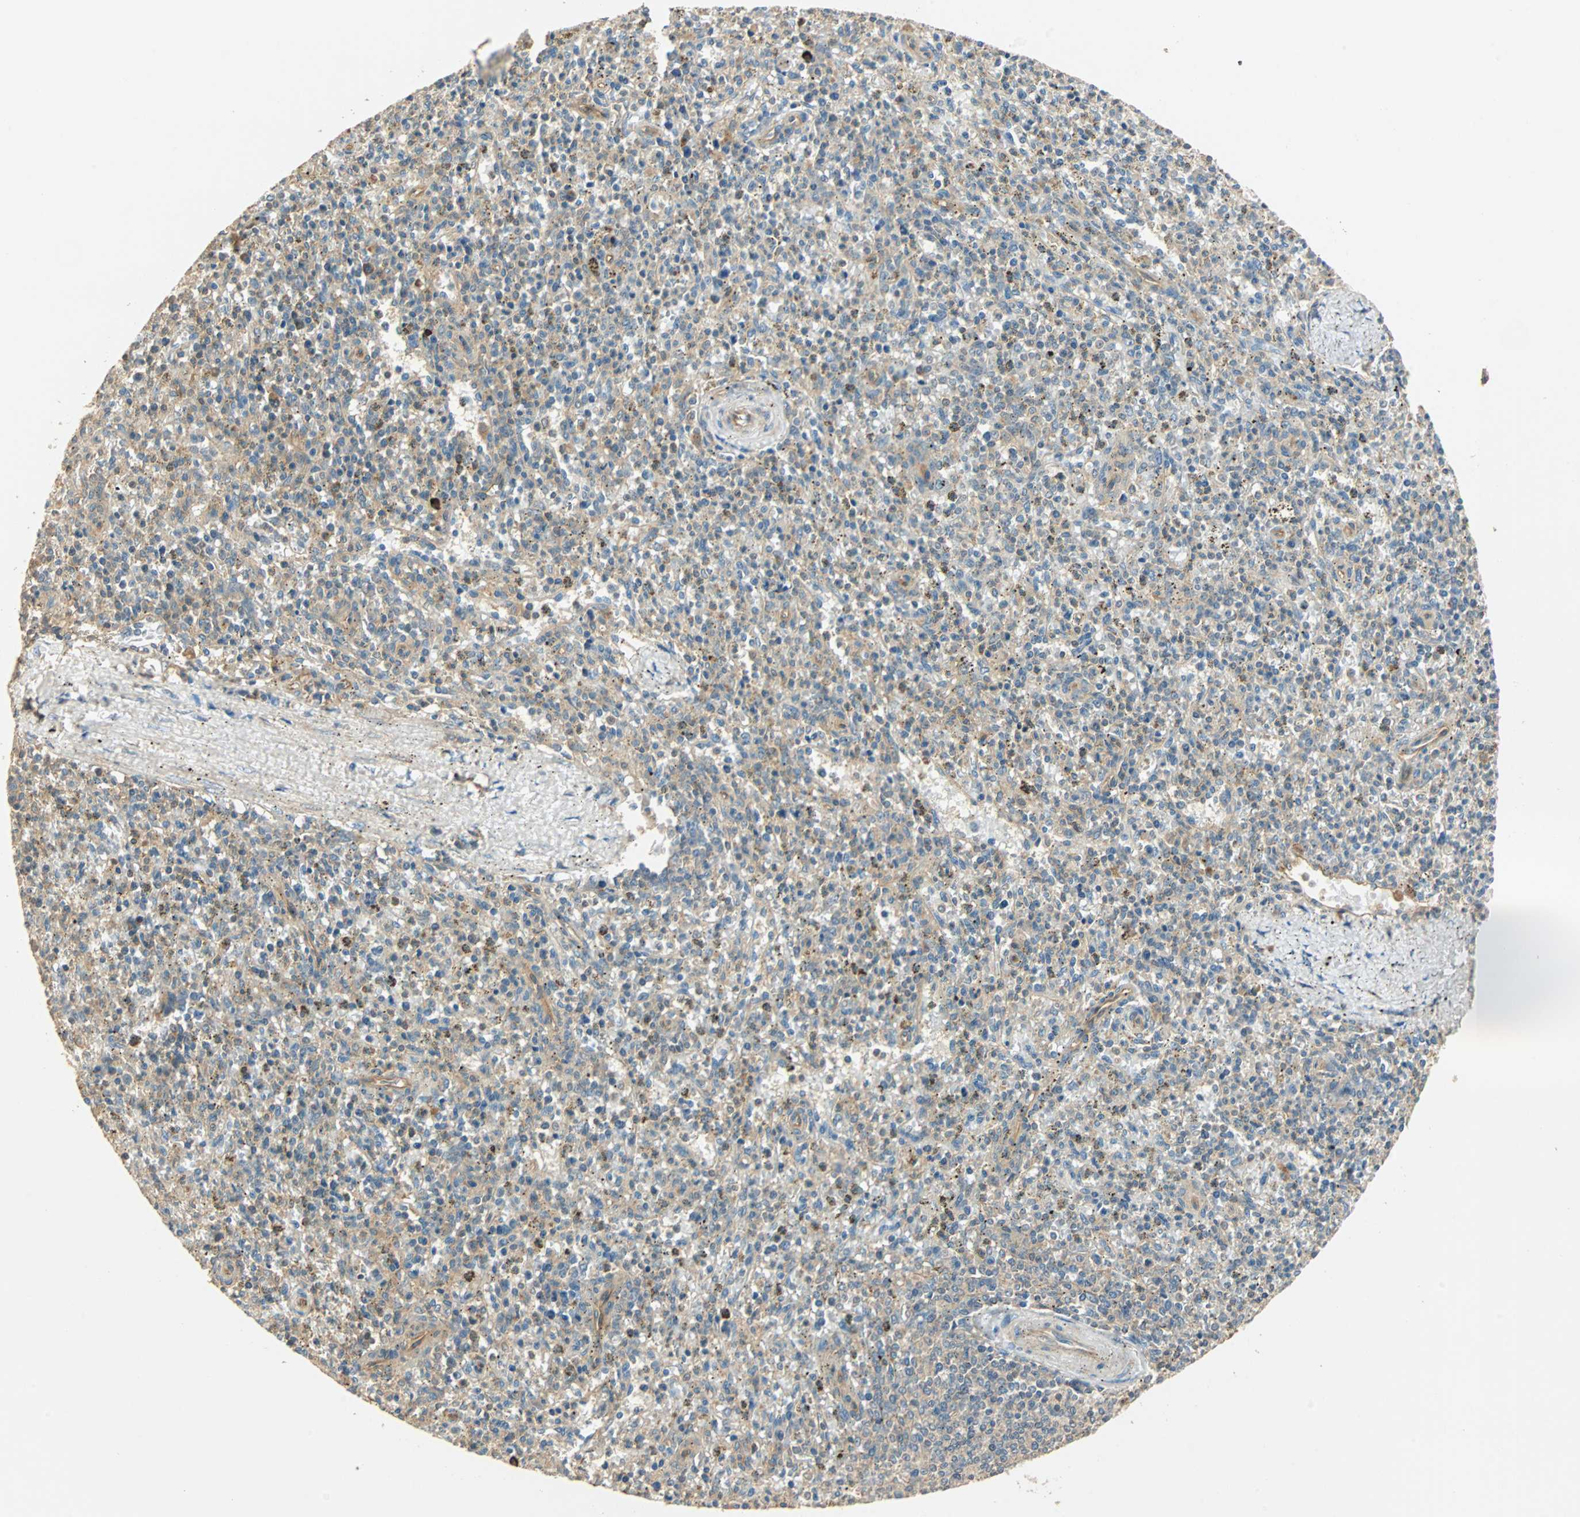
{"staining": {"intensity": "weak", "quantity": "25%-75%", "location": "cytoplasmic/membranous"}, "tissue": "spleen", "cell_type": "Cells in red pulp", "image_type": "normal", "snomed": [{"axis": "morphology", "description": "Normal tissue, NOS"}, {"axis": "topography", "description": "Spleen"}], "caption": "Approximately 25%-75% of cells in red pulp in normal human spleen exhibit weak cytoplasmic/membranous protein expression as visualized by brown immunohistochemical staining.", "gene": "GALK1", "patient": {"sex": "male", "age": 72}}